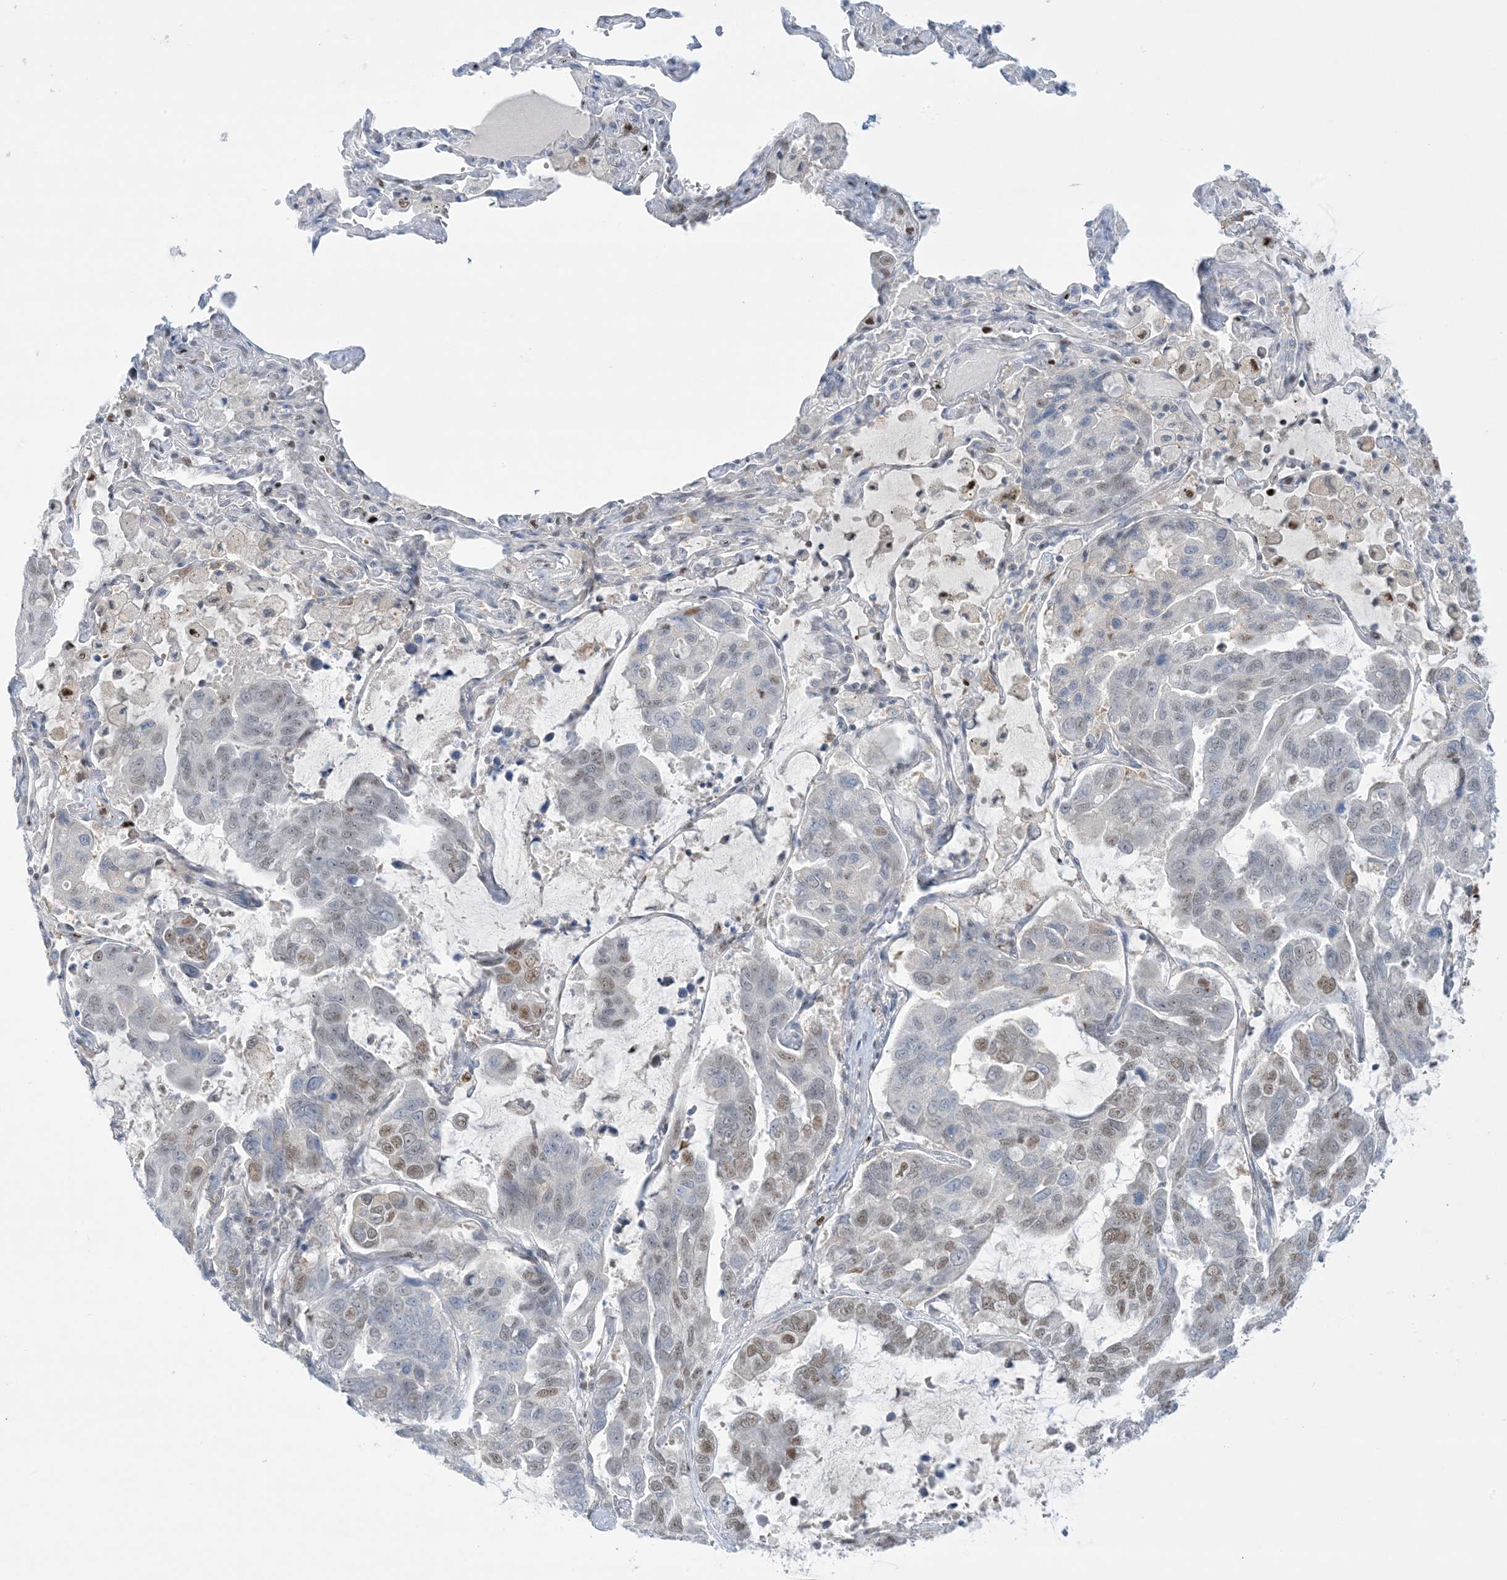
{"staining": {"intensity": "moderate", "quantity": "<25%", "location": "nuclear"}, "tissue": "lung cancer", "cell_type": "Tumor cells", "image_type": "cancer", "snomed": [{"axis": "morphology", "description": "Adenocarcinoma, NOS"}, {"axis": "topography", "description": "Lung"}], "caption": "IHC photomicrograph of human lung cancer (adenocarcinoma) stained for a protein (brown), which demonstrates low levels of moderate nuclear staining in about <25% of tumor cells.", "gene": "TFPT", "patient": {"sex": "male", "age": 64}}